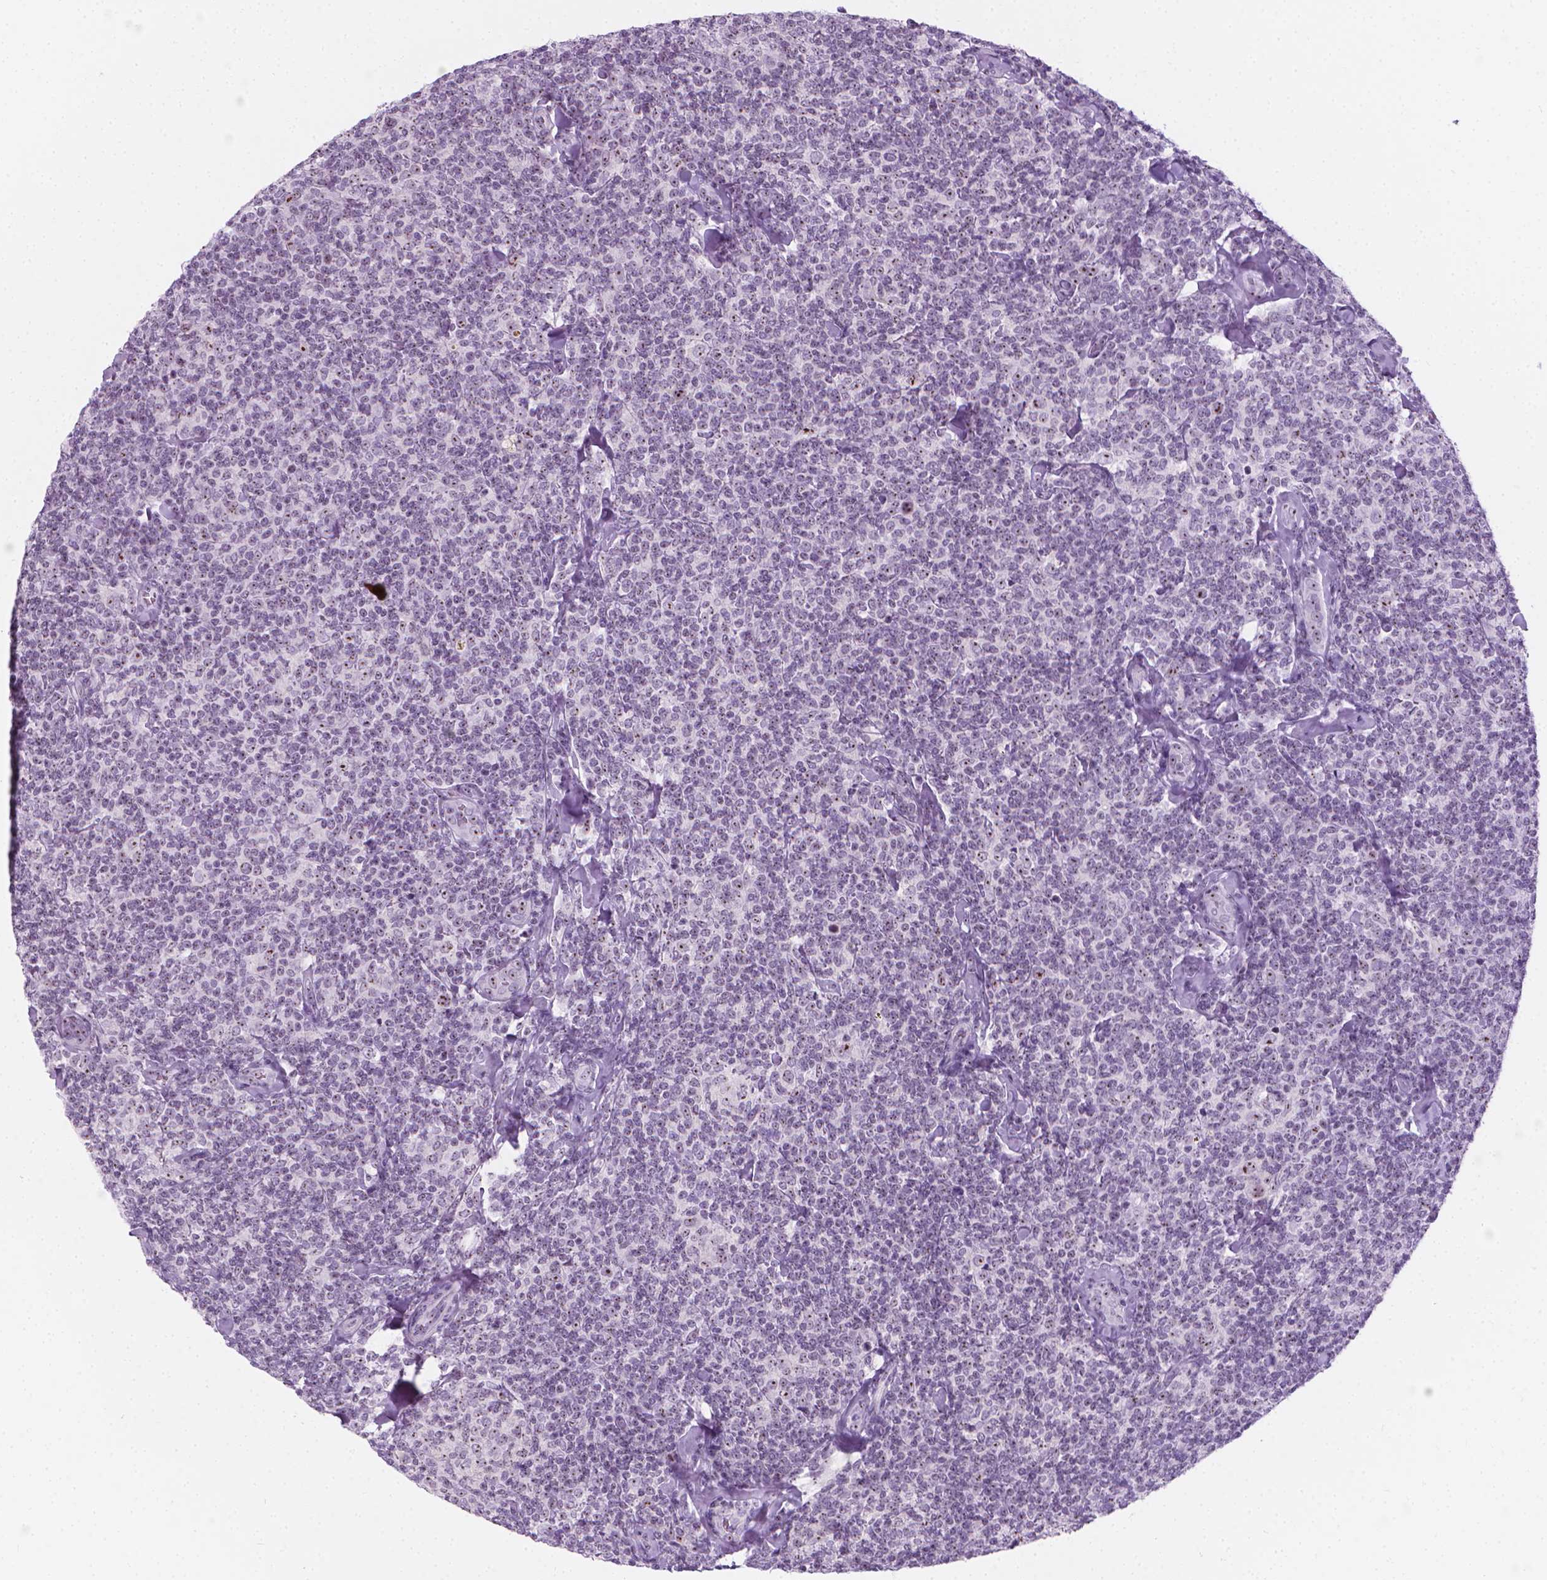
{"staining": {"intensity": "weak", "quantity": "25%-75%", "location": "nuclear"}, "tissue": "lymphoma", "cell_type": "Tumor cells", "image_type": "cancer", "snomed": [{"axis": "morphology", "description": "Malignant lymphoma, non-Hodgkin's type, Low grade"}, {"axis": "topography", "description": "Lymph node"}], "caption": "Lymphoma stained with a brown dye reveals weak nuclear positive positivity in approximately 25%-75% of tumor cells.", "gene": "NOL7", "patient": {"sex": "female", "age": 56}}